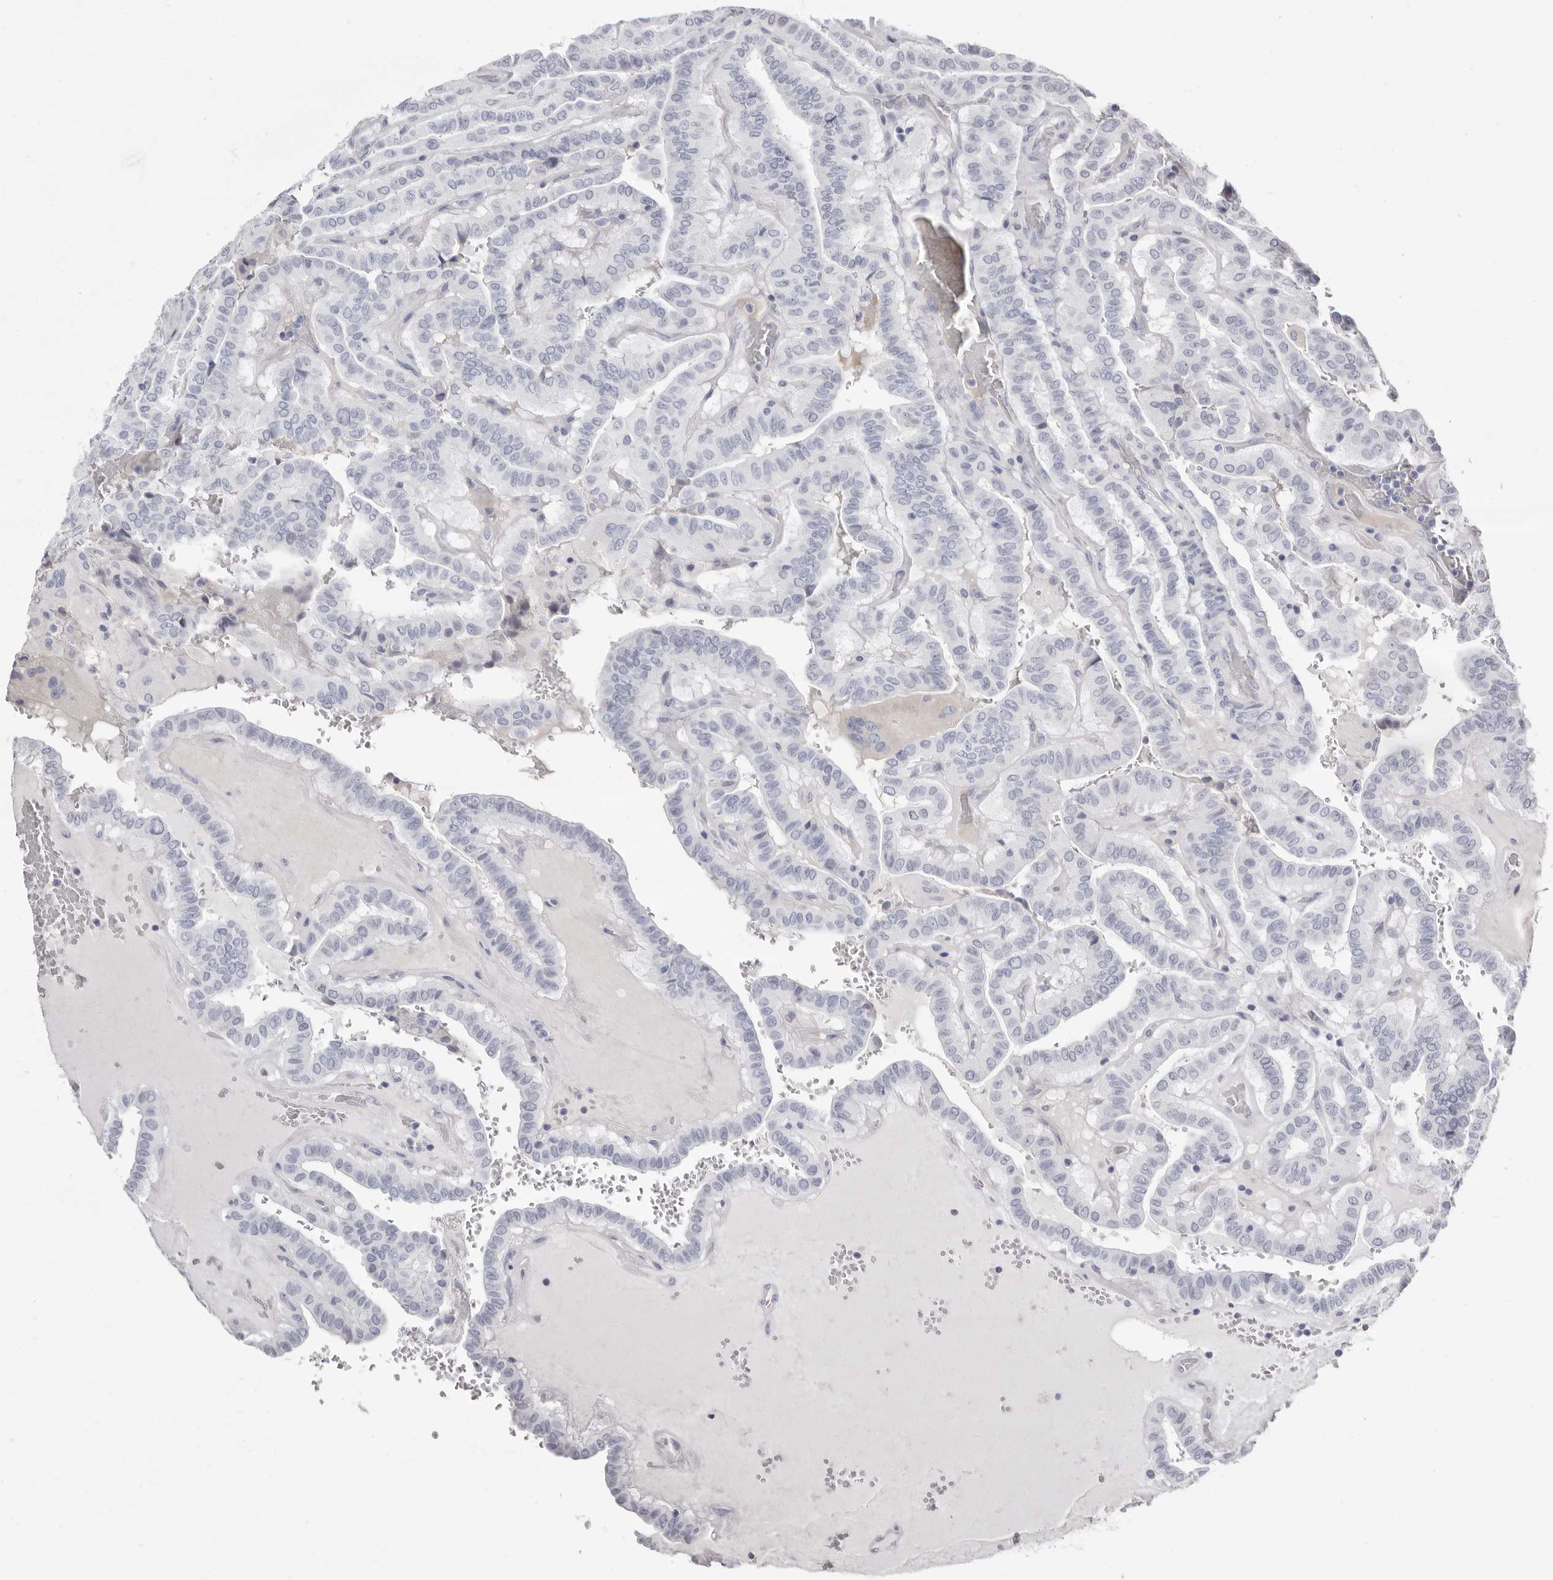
{"staining": {"intensity": "negative", "quantity": "none", "location": "none"}, "tissue": "thyroid cancer", "cell_type": "Tumor cells", "image_type": "cancer", "snomed": [{"axis": "morphology", "description": "Papillary adenocarcinoma, NOS"}, {"axis": "topography", "description": "Thyroid gland"}], "caption": "IHC micrograph of human thyroid cancer (papillary adenocarcinoma) stained for a protein (brown), which exhibits no expression in tumor cells.", "gene": "LPO", "patient": {"sex": "male", "age": 77}}